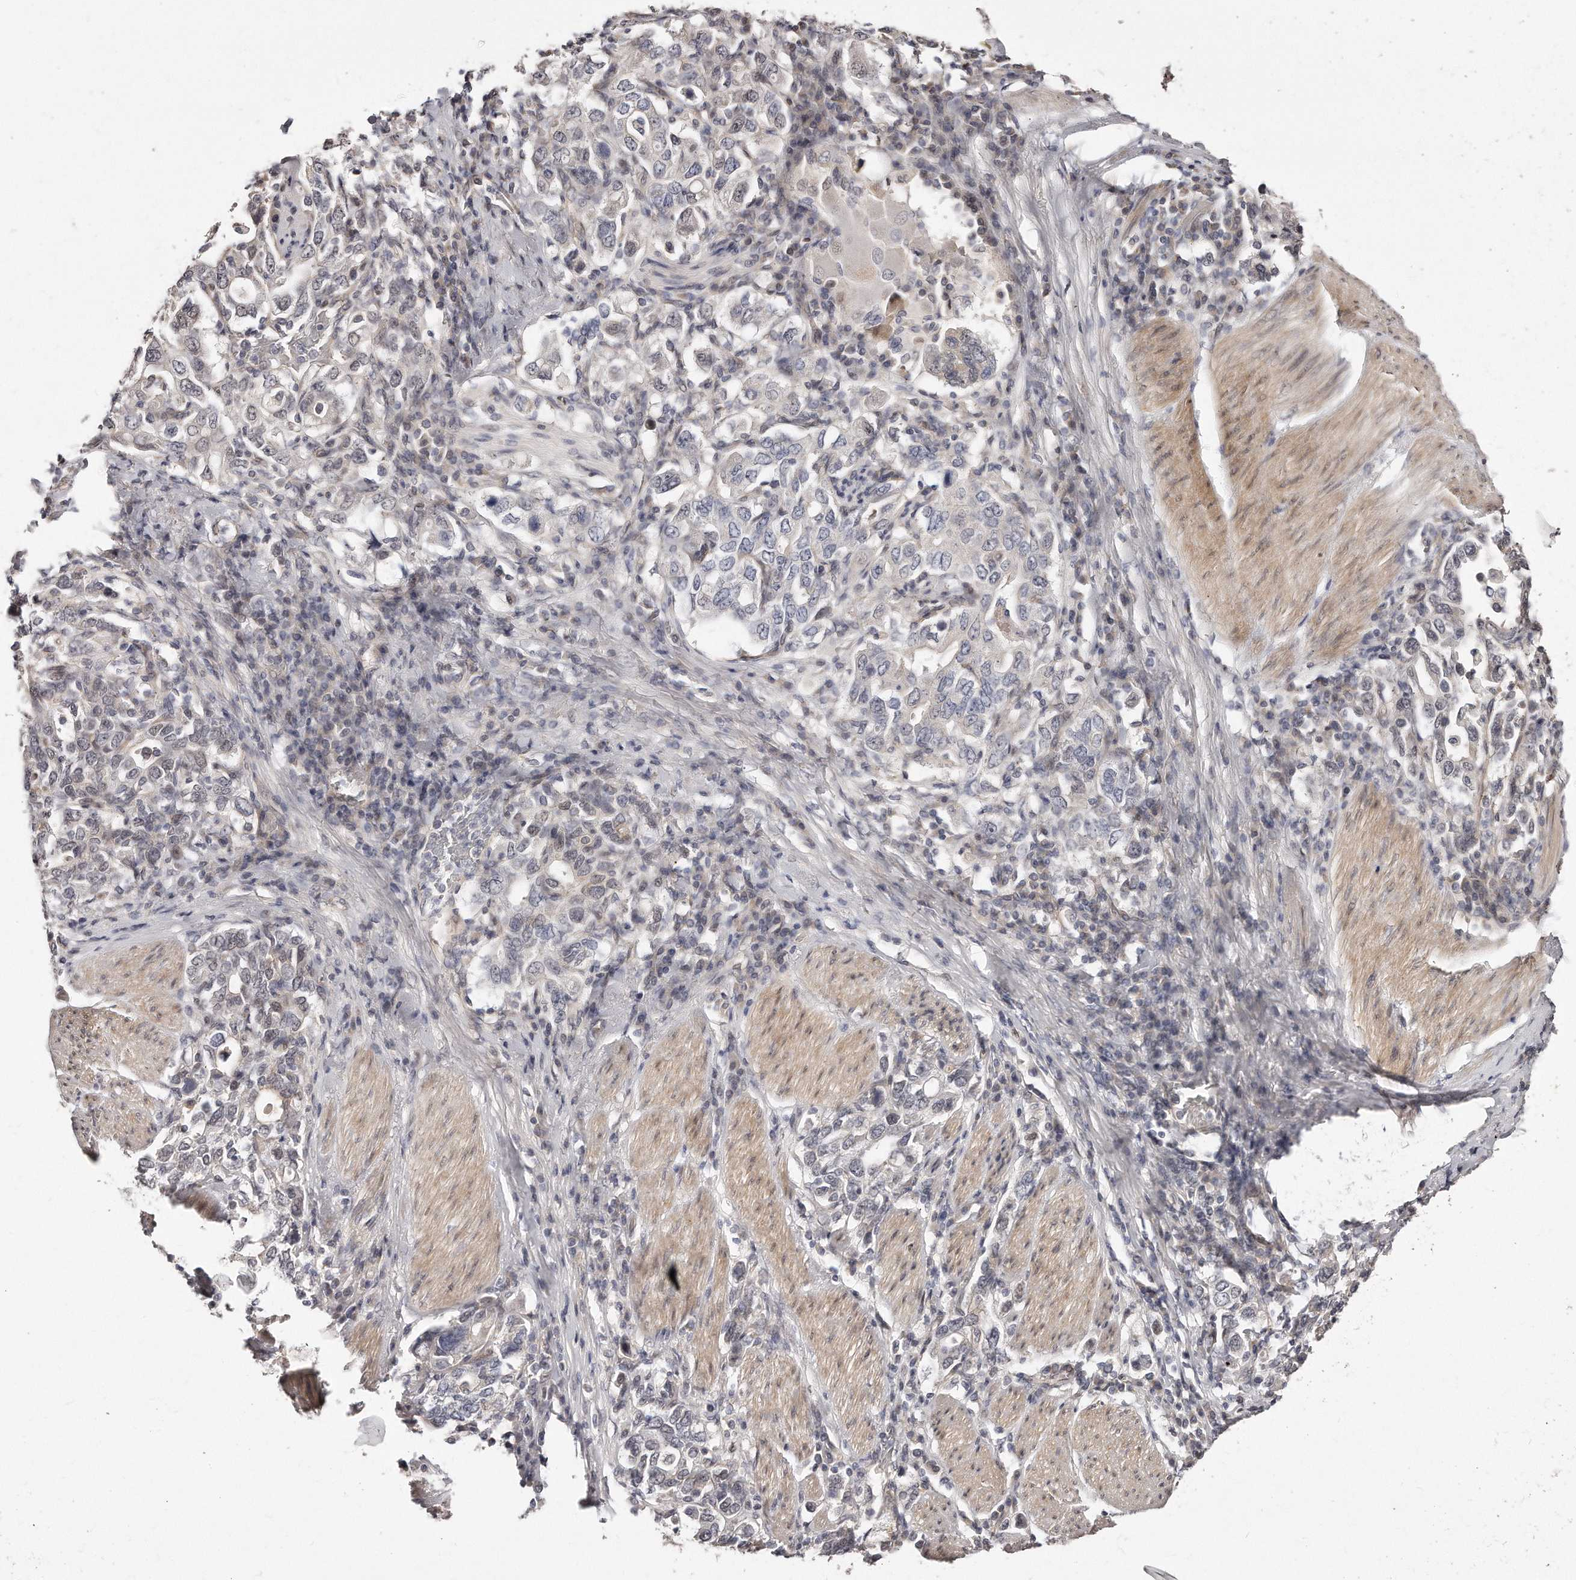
{"staining": {"intensity": "negative", "quantity": "none", "location": "none"}, "tissue": "stomach cancer", "cell_type": "Tumor cells", "image_type": "cancer", "snomed": [{"axis": "morphology", "description": "Adenocarcinoma, NOS"}, {"axis": "topography", "description": "Stomach, upper"}], "caption": "The IHC image has no significant staining in tumor cells of adenocarcinoma (stomach) tissue.", "gene": "CASZ1", "patient": {"sex": "male", "age": 62}}